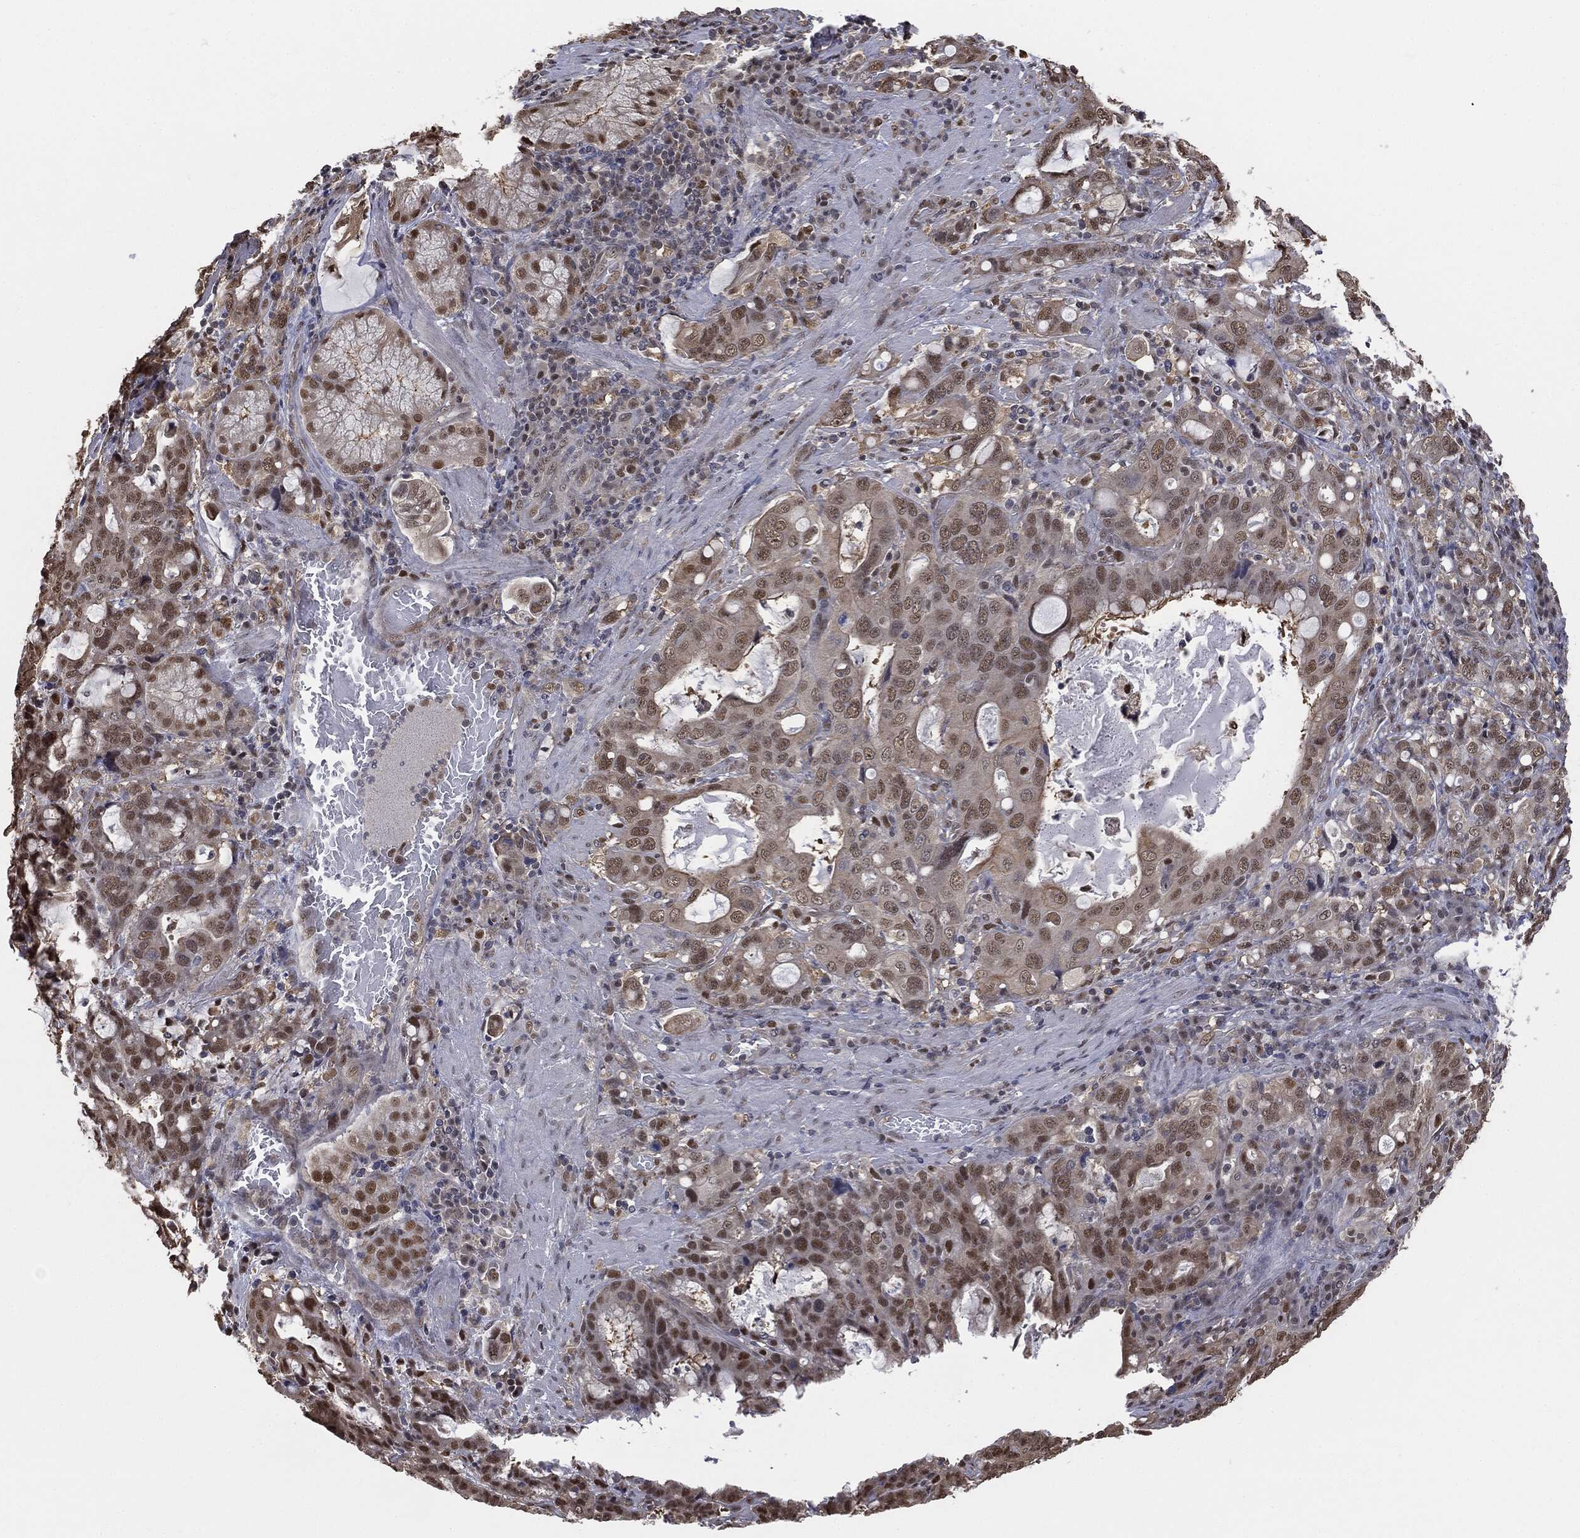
{"staining": {"intensity": "moderate", "quantity": "25%-75%", "location": "nuclear"}, "tissue": "stomach cancer", "cell_type": "Tumor cells", "image_type": "cancer", "snomed": [{"axis": "morphology", "description": "Adenocarcinoma, NOS"}, {"axis": "topography", "description": "Stomach, upper"}, {"axis": "topography", "description": "Stomach"}], "caption": "An image showing moderate nuclear expression in approximately 25%-75% of tumor cells in stomach cancer, as visualized by brown immunohistochemical staining.", "gene": "SHLD2", "patient": {"sex": "male", "age": 62}}